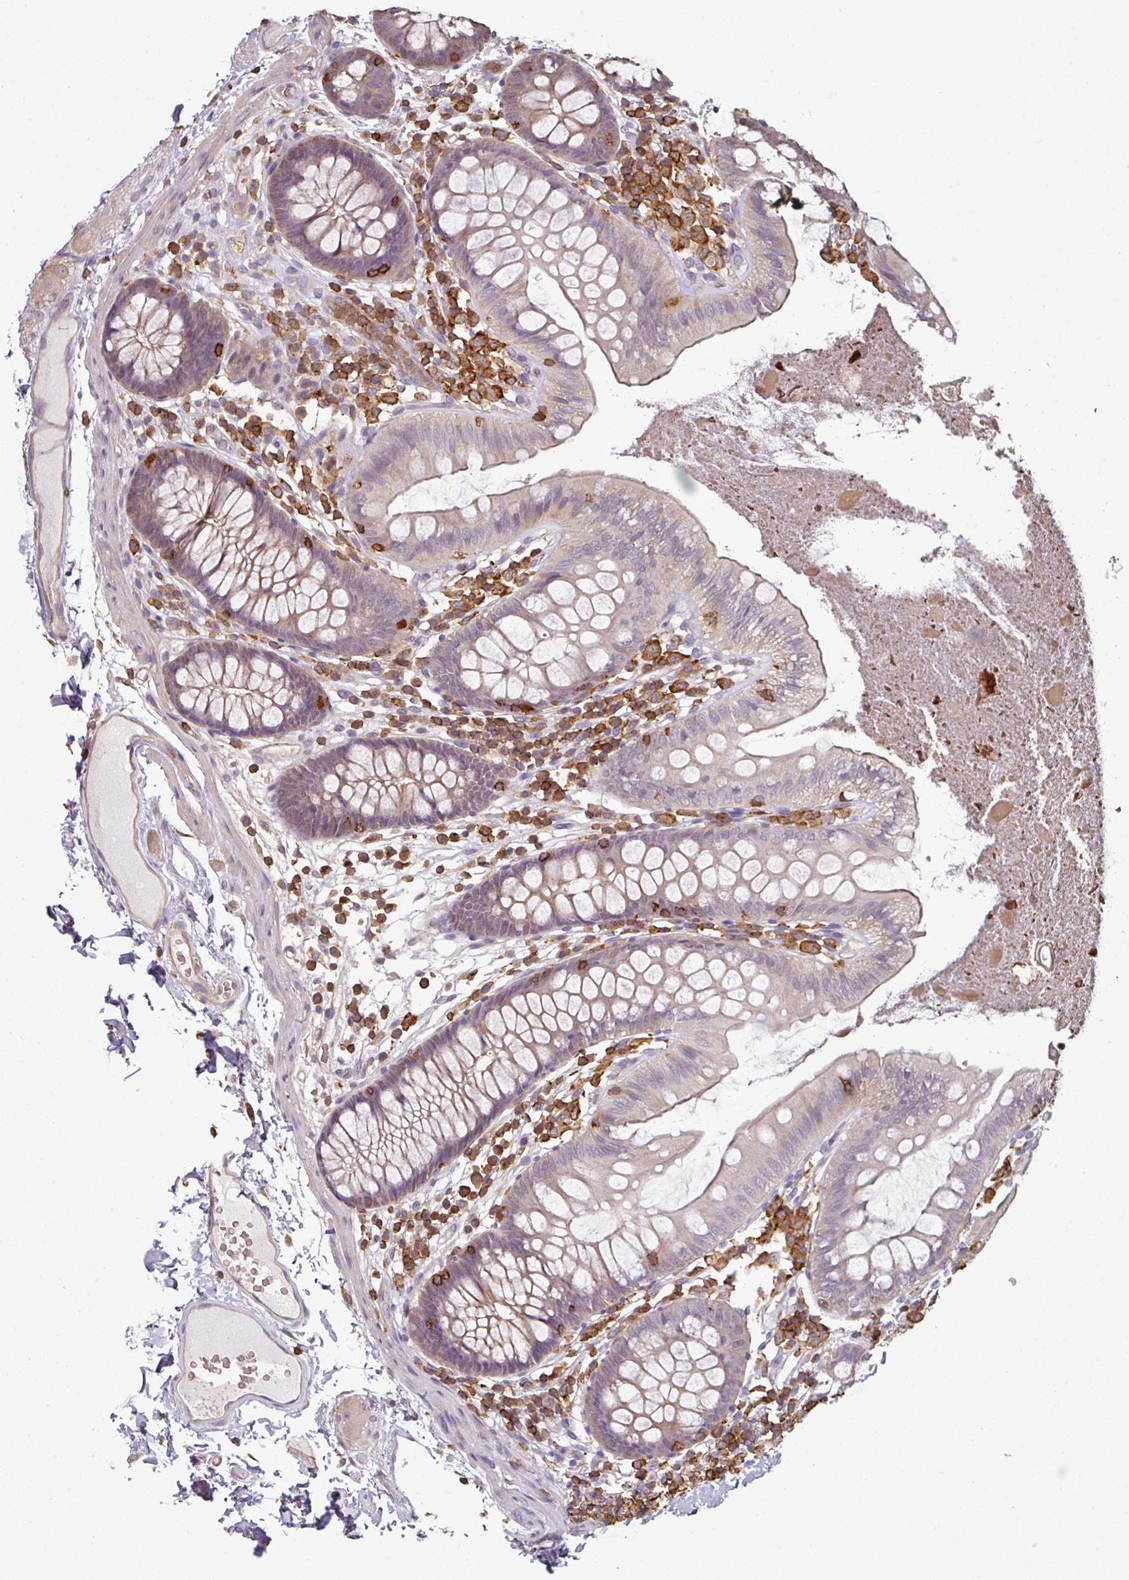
{"staining": {"intensity": "weak", "quantity": "25%-75%", "location": "cytoplasmic/membranous"}, "tissue": "colon", "cell_type": "Endothelial cells", "image_type": "normal", "snomed": [{"axis": "morphology", "description": "Normal tissue, NOS"}, {"axis": "topography", "description": "Colon"}], "caption": "Immunohistochemistry histopathology image of benign colon: human colon stained using immunohistochemistry (IHC) shows low levels of weak protein expression localized specifically in the cytoplasmic/membranous of endothelial cells, appearing as a cytoplasmic/membranous brown color.", "gene": "OLFML2B", "patient": {"sex": "male", "age": 84}}